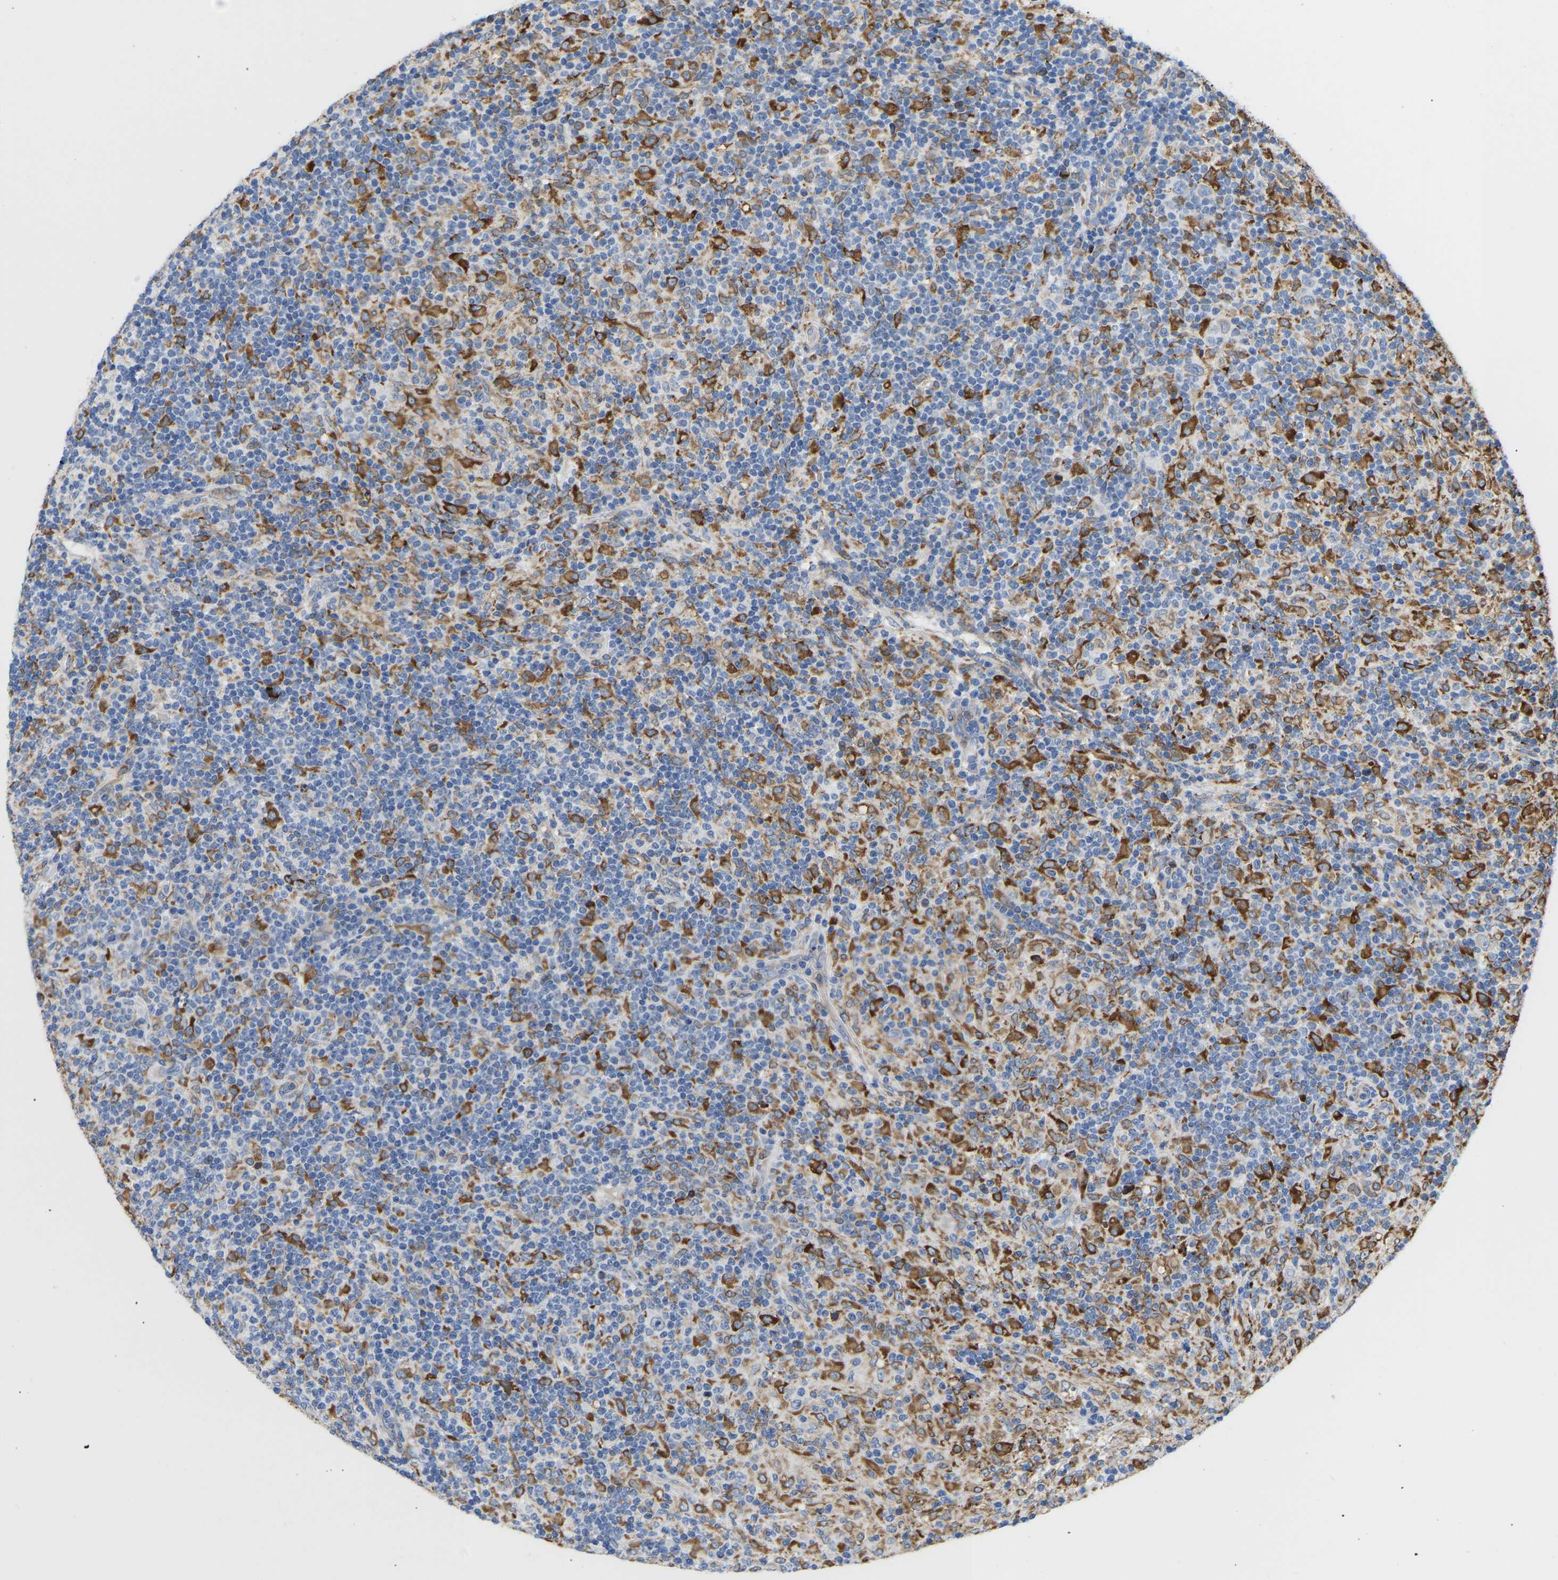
{"staining": {"intensity": "moderate", "quantity": "25%-75%", "location": "cytoplasmic/membranous"}, "tissue": "lymphoma", "cell_type": "Tumor cells", "image_type": "cancer", "snomed": [{"axis": "morphology", "description": "Hodgkin's disease, NOS"}, {"axis": "topography", "description": "Lymph node"}], "caption": "Lymphoma stained for a protein (brown) displays moderate cytoplasmic/membranous positive positivity in about 25%-75% of tumor cells.", "gene": "P4HB", "patient": {"sex": "male", "age": 70}}